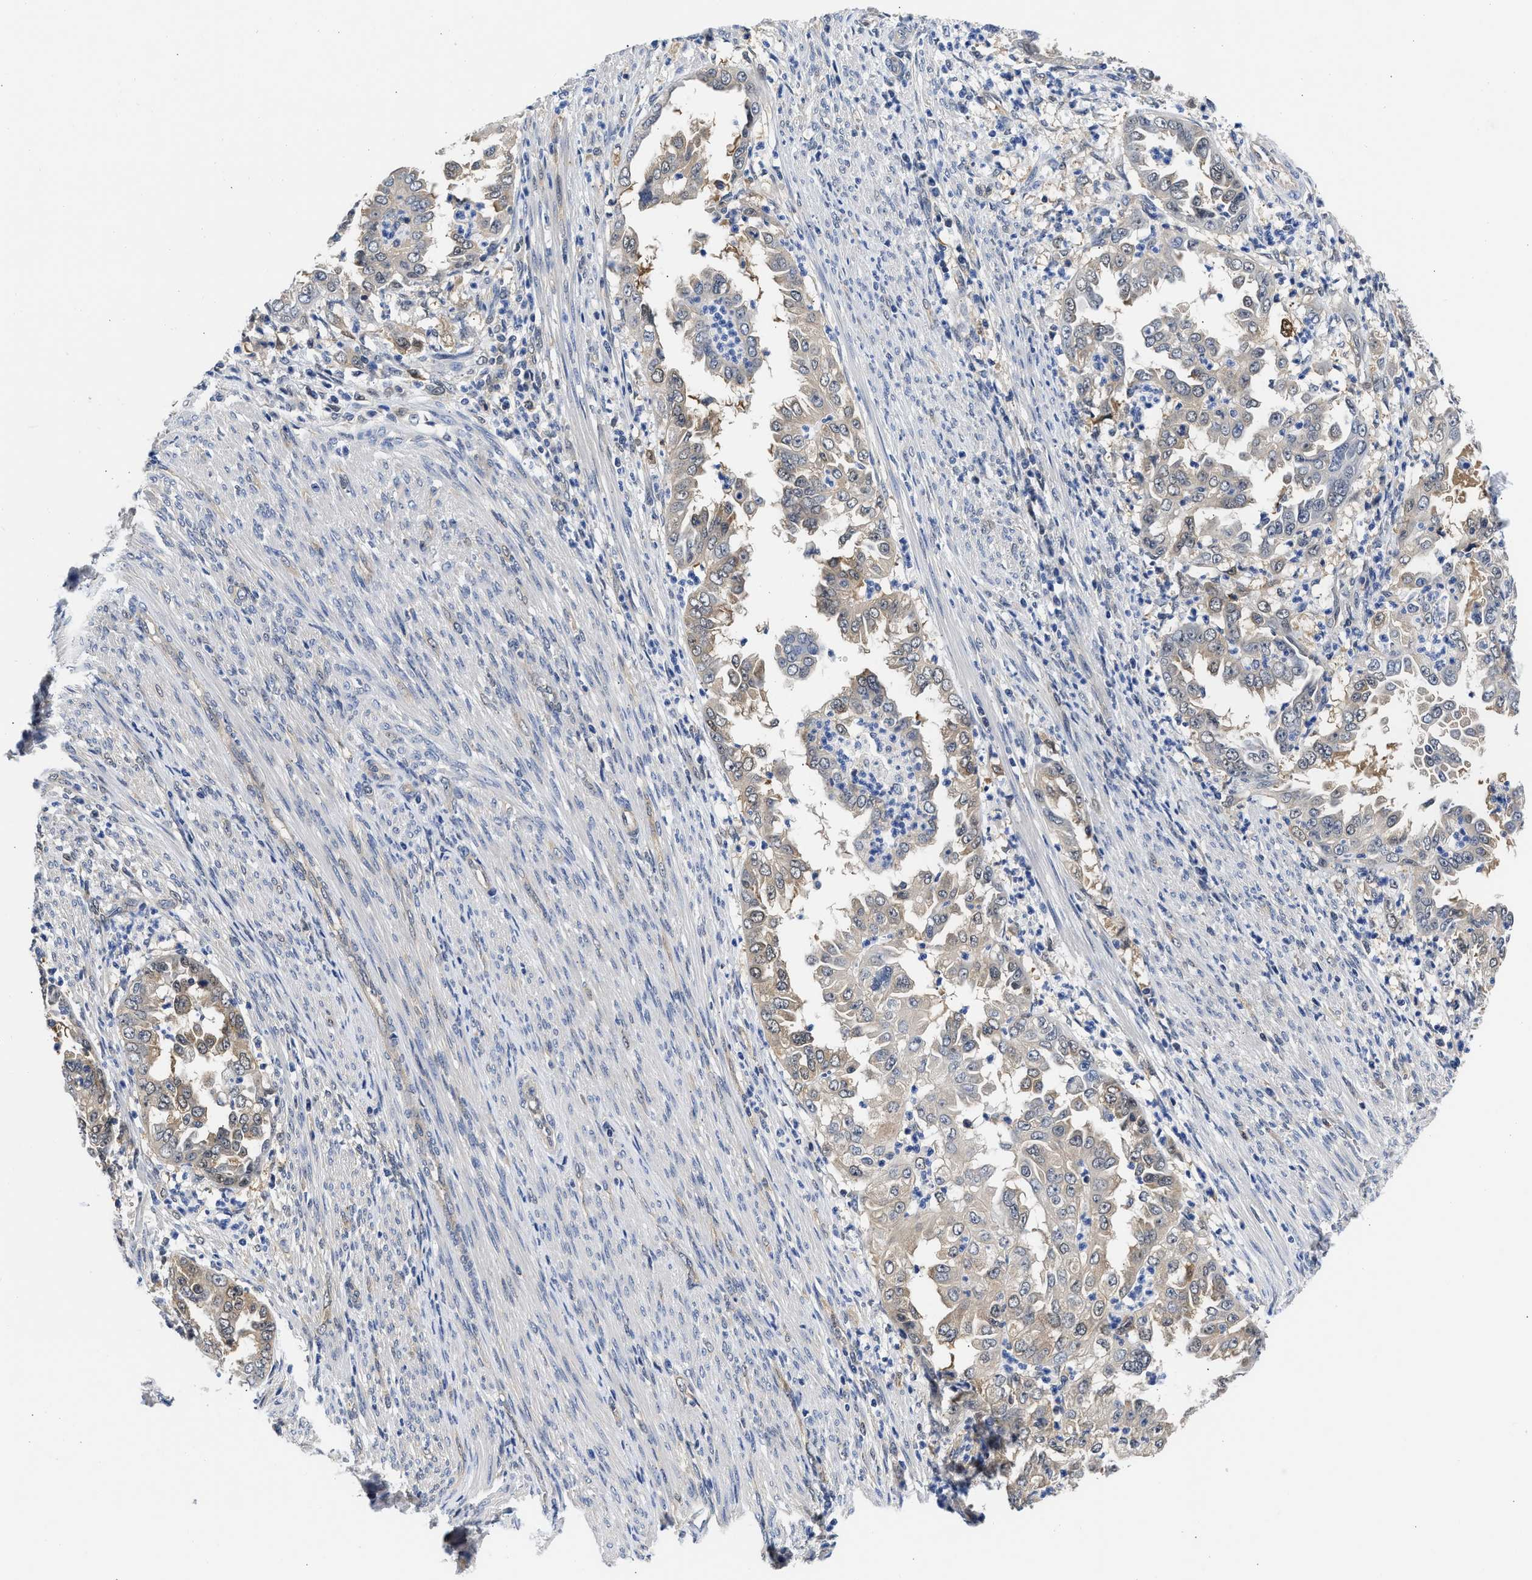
{"staining": {"intensity": "weak", "quantity": "25%-75%", "location": "cytoplasmic/membranous"}, "tissue": "endometrial cancer", "cell_type": "Tumor cells", "image_type": "cancer", "snomed": [{"axis": "morphology", "description": "Adenocarcinoma, NOS"}, {"axis": "topography", "description": "Endometrium"}], "caption": "A micrograph of human adenocarcinoma (endometrial) stained for a protein reveals weak cytoplasmic/membranous brown staining in tumor cells. Using DAB (brown) and hematoxylin (blue) stains, captured at high magnification using brightfield microscopy.", "gene": "XPO5", "patient": {"sex": "female", "age": 85}}